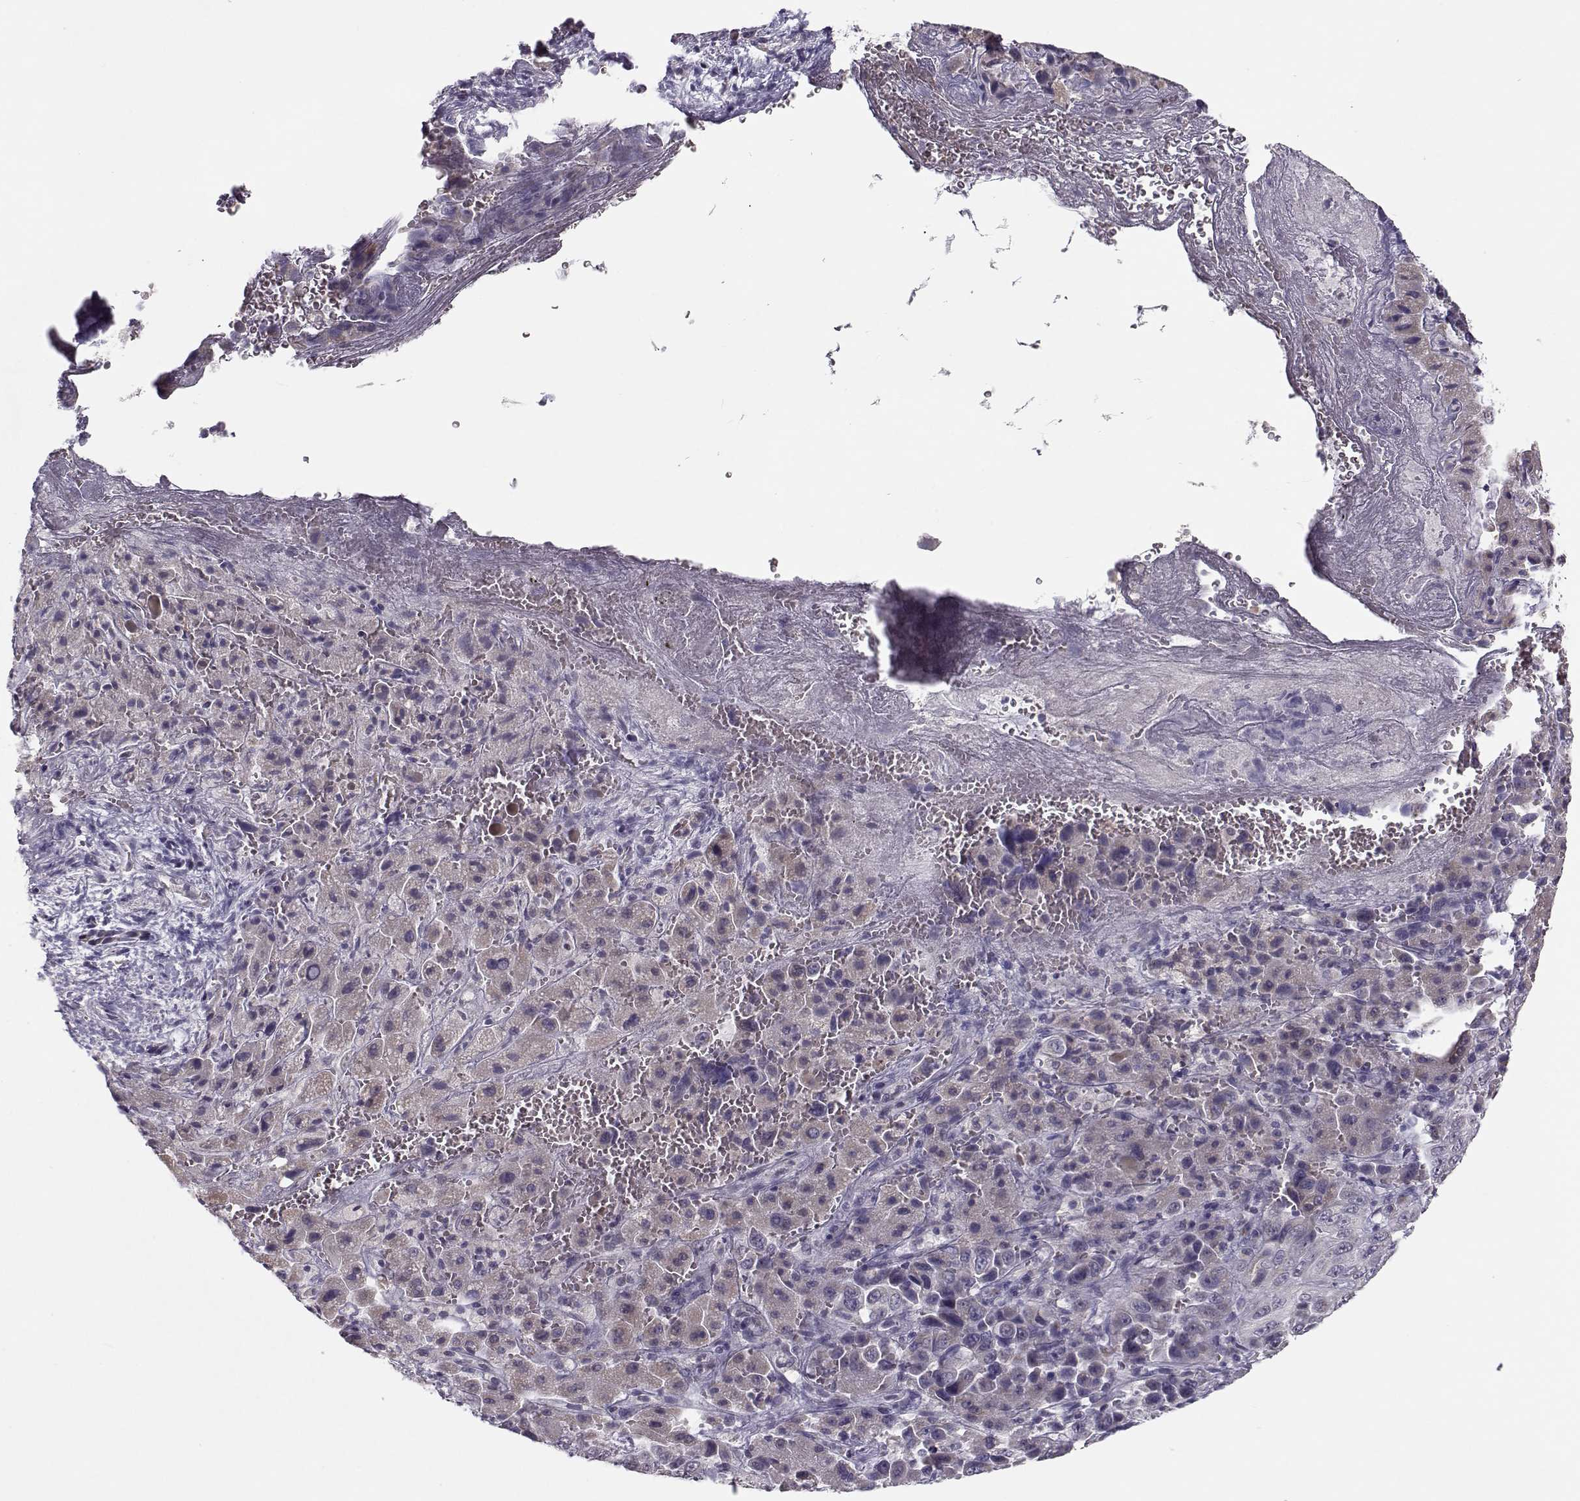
{"staining": {"intensity": "negative", "quantity": "none", "location": "none"}, "tissue": "liver cancer", "cell_type": "Tumor cells", "image_type": "cancer", "snomed": [{"axis": "morphology", "description": "Cholangiocarcinoma"}, {"axis": "topography", "description": "Liver"}], "caption": "There is no significant expression in tumor cells of liver cholangiocarcinoma.", "gene": "SLC4A5", "patient": {"sex": "female", "age": 52}}